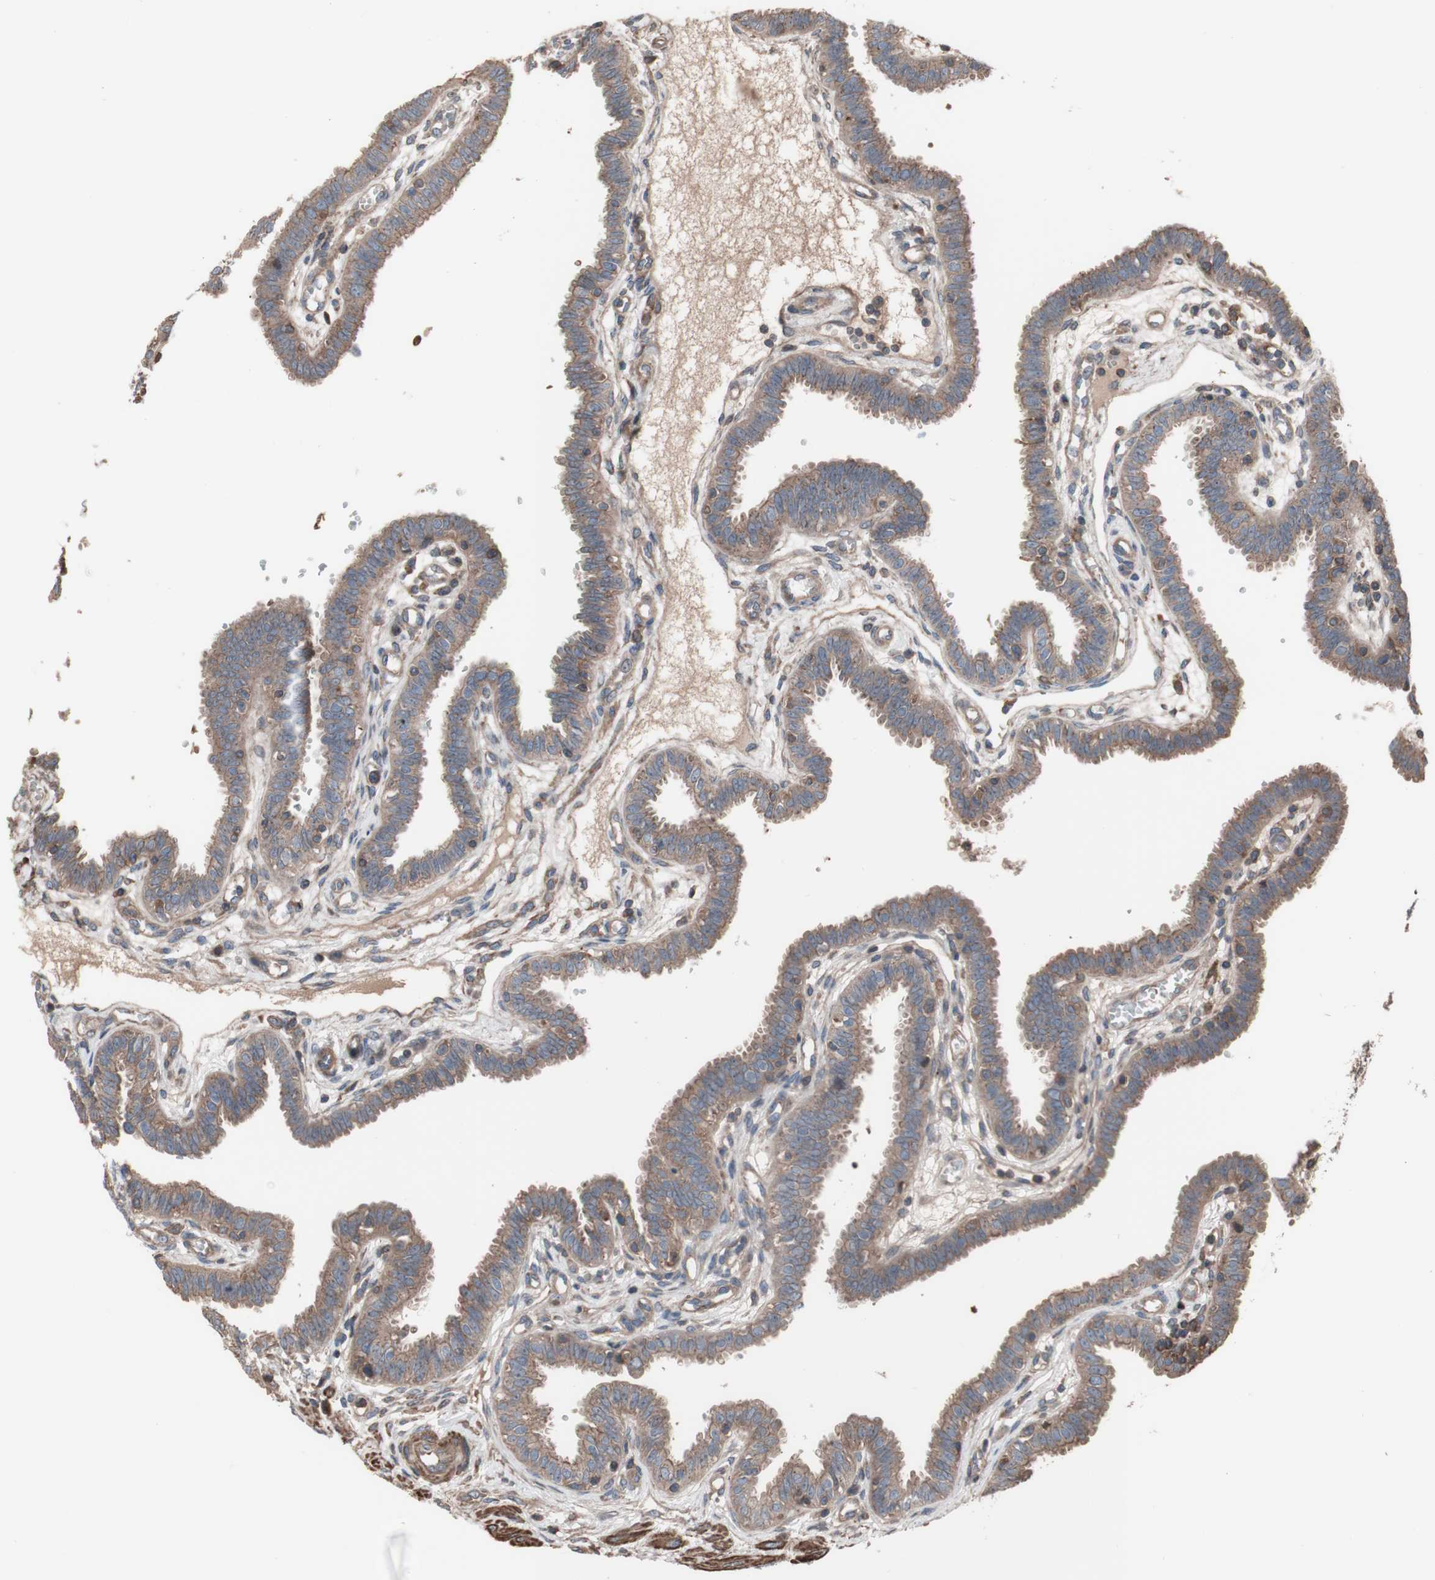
{"staining": {"intensity": "moderate", "quantity": ">75%", "location": "cytoplasmic/membranous"}, "tissue": "fallopian tube", "cell_type": "Glandular cells", "image_type": "normal", "snomed": [{"axis": "morphology", "description": "Normal tissue, NOS"}, {"axis": "topography", "description": "Fallopian tube"}], "caption": "An immunohistochemistry photomicrograph of unremarkable tissue is shown. Protein staining in brown labels moderate cytoplasmic/membranous positivity in fallopian tube within glandular cells.", "gene": "COPB1", "patient": {"sex": "female", "age": 32}}